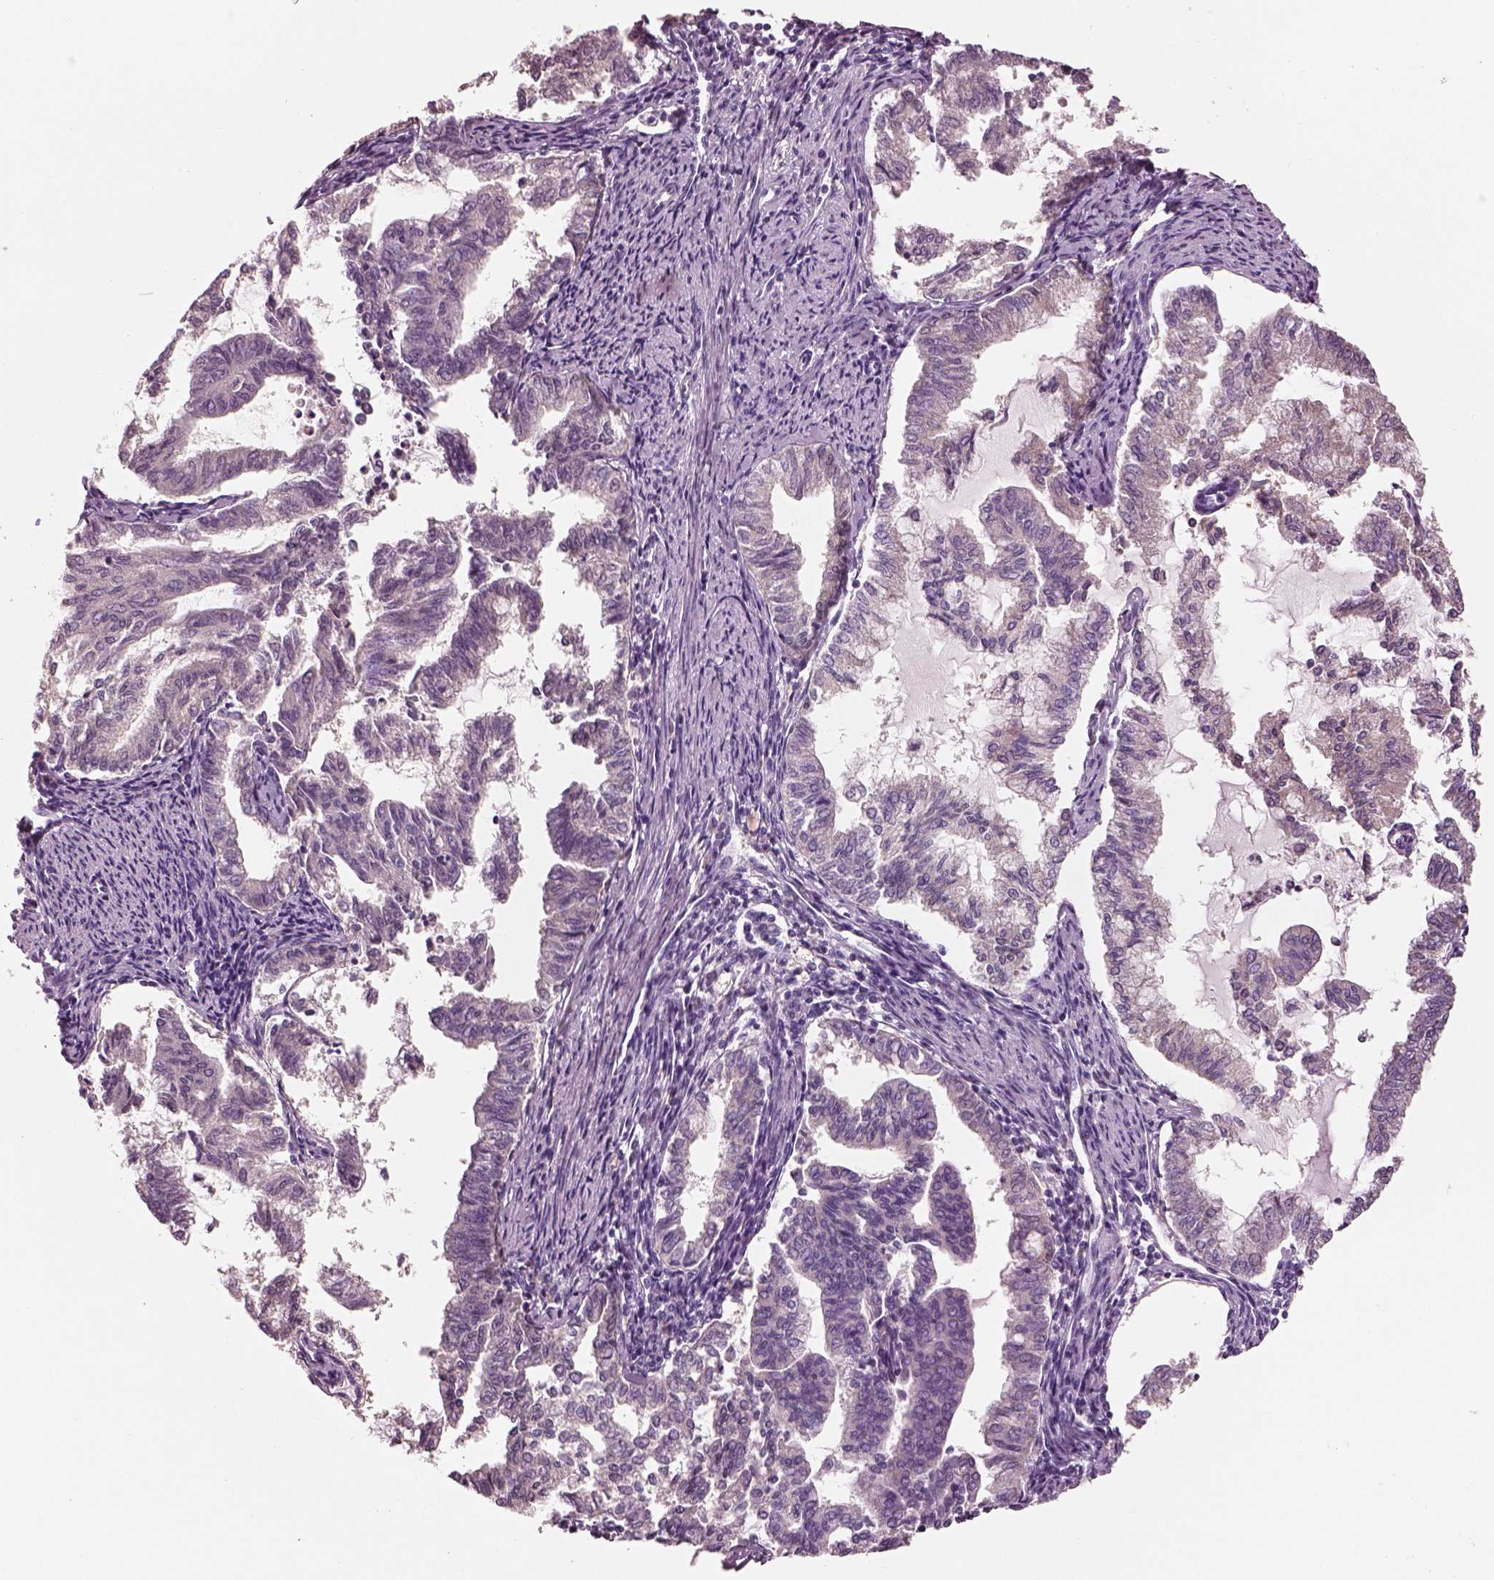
{"staining": {"intensity": "negative", "quantity": "none", "location": "none"}, "tissue": "endometrial cancer", "cell_type": "Tumor cells", "image_type": "cancer", "snomed": [{"axis": "morphology", "description": "Adenocarcinoma, NOS"}, {"axis": "topography", "description": "Endometrium"}], "caption": "Immunohistochemical staining of endometrial adenocarcinoma exhibits no significant positivity in tumor cells.", "gene": "ELSPBP1", "patient": {"sex": "female", "age": 79}}